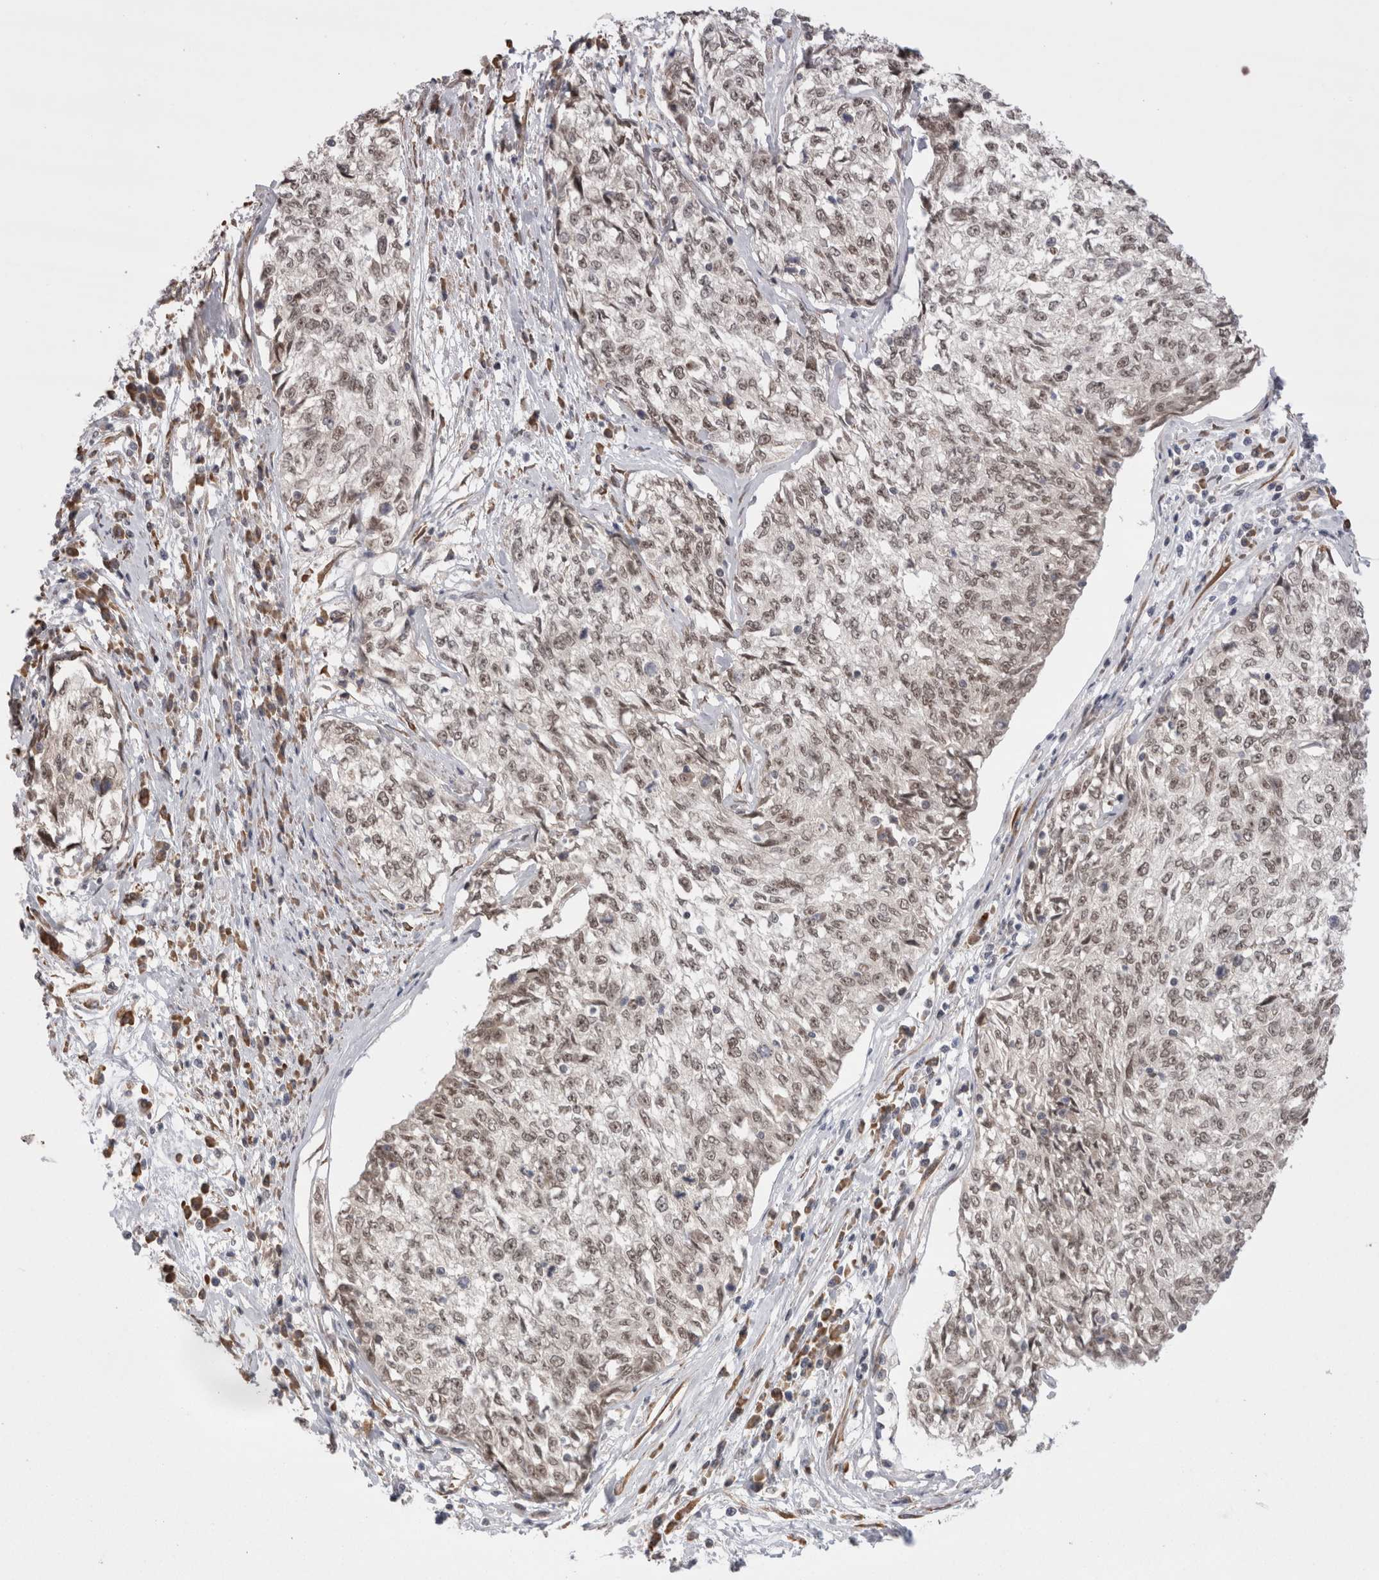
{"staining": {"intensity": "weak", "quantity": ">75%", "location": "nuclear"}, "tissue": "cervical cancer", "cell_type": "Tumor cells", "image_type": "cancer", "snomed": [{"axis": "morphology", "description": "Squamous cell carcinoma, NOS"}, {"axis": "topography", "description": "Cervix"}], "caption": "Human cervical squamous cell carcinoma stained with a protein marker reveals weak staining in tumor cells.", "gene": "EXOSC4", "patient": {"sex": "female", "age": 57}}